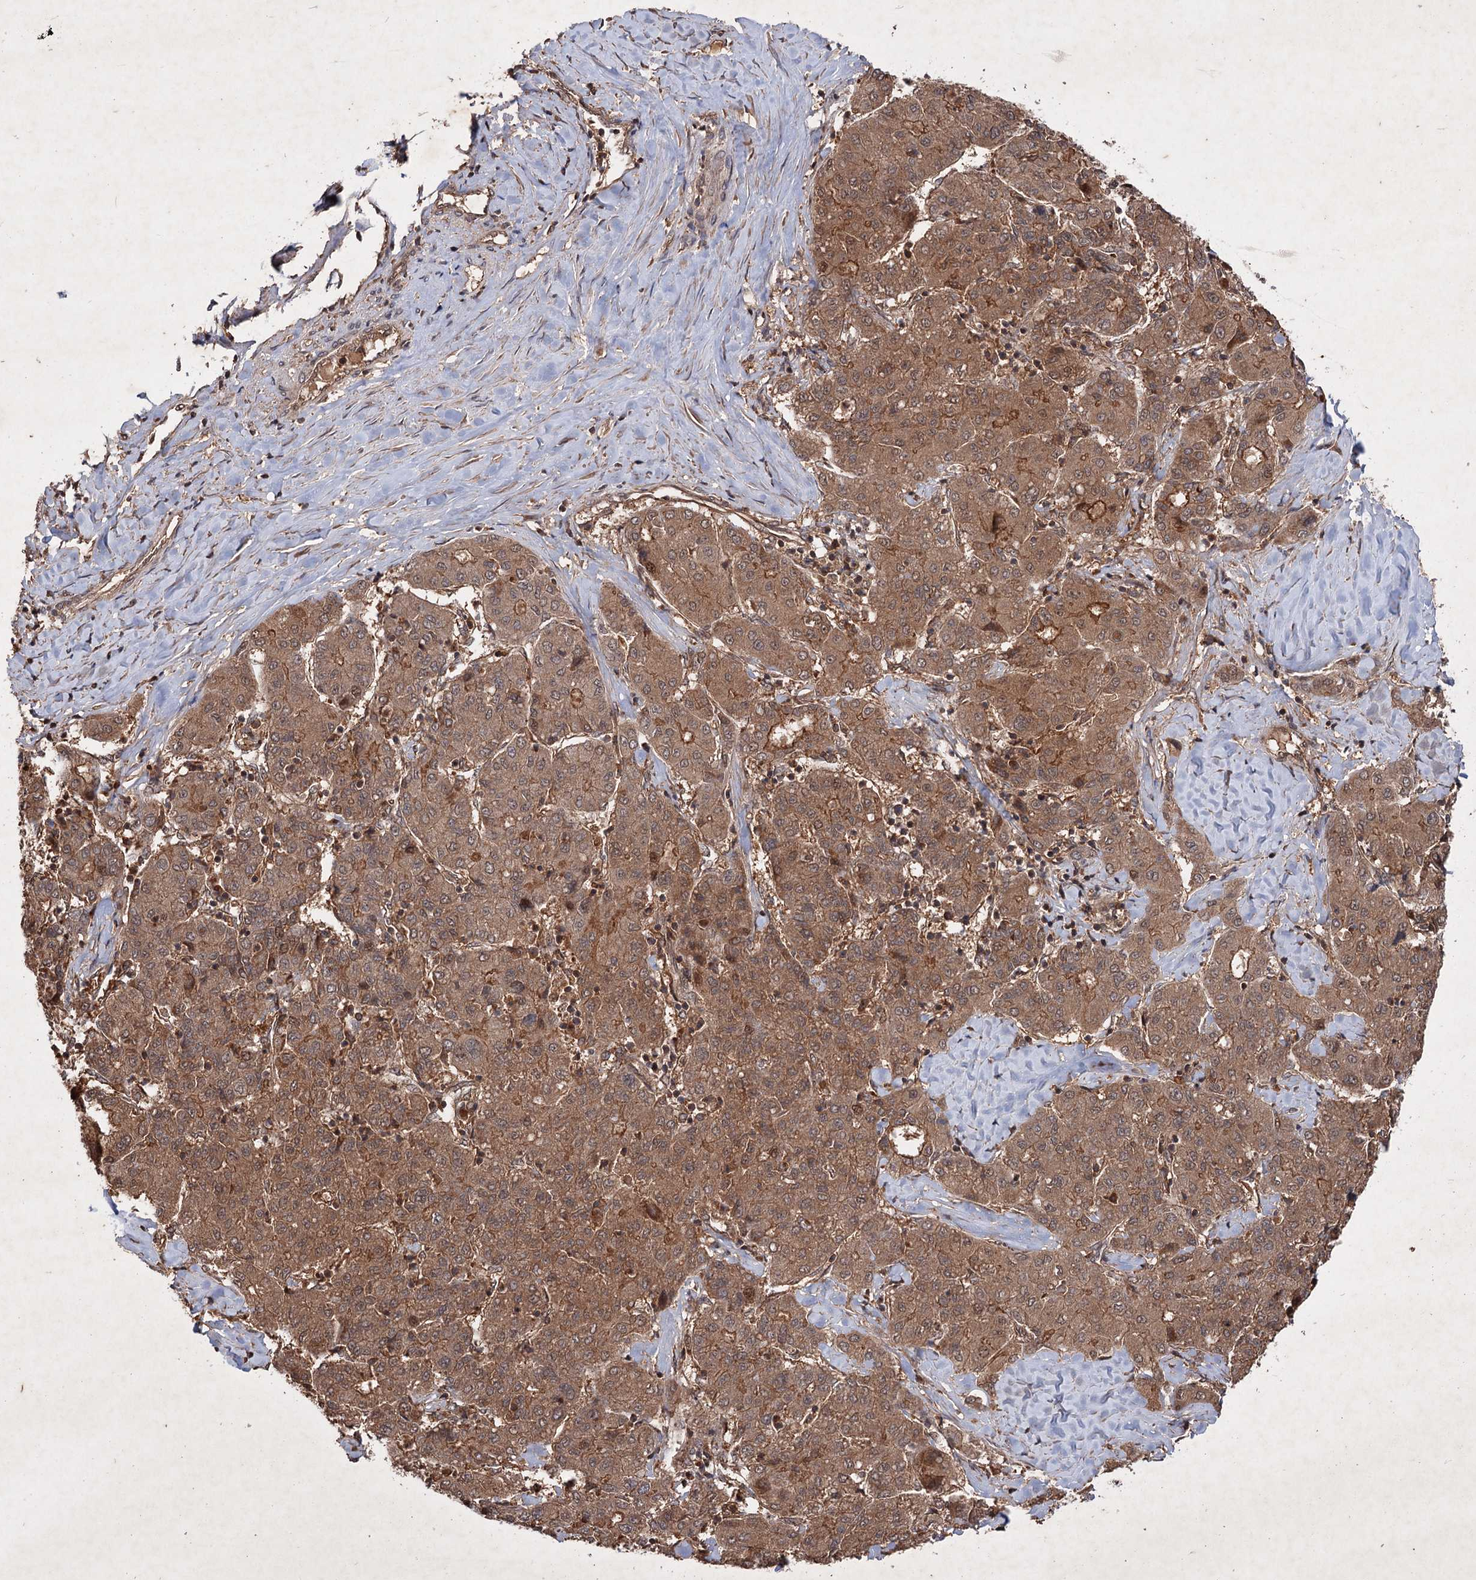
{"staining": {"intensity": "moderate", "quantity": ">75%", "location": "cytoplasmic/membranous,nuclear"}, "tissue": "liver cancer", "cell_type": "Tumor cells", "image_type": "cancer", "snomed": [{"axis": "morphology", "description": "Carcinoma, Hepatocellular, NOS"}, {"axis": "topography", "description": "Liver"}], "caption": "A medium amount of moderate cytoplasmic/membranous and nuclear expression is present in approximately >75% of tumor cells in liver hepatocellular carcinoma tissue.", "gene": "ADK", "patient": {"sex": "male", "age": 65}}